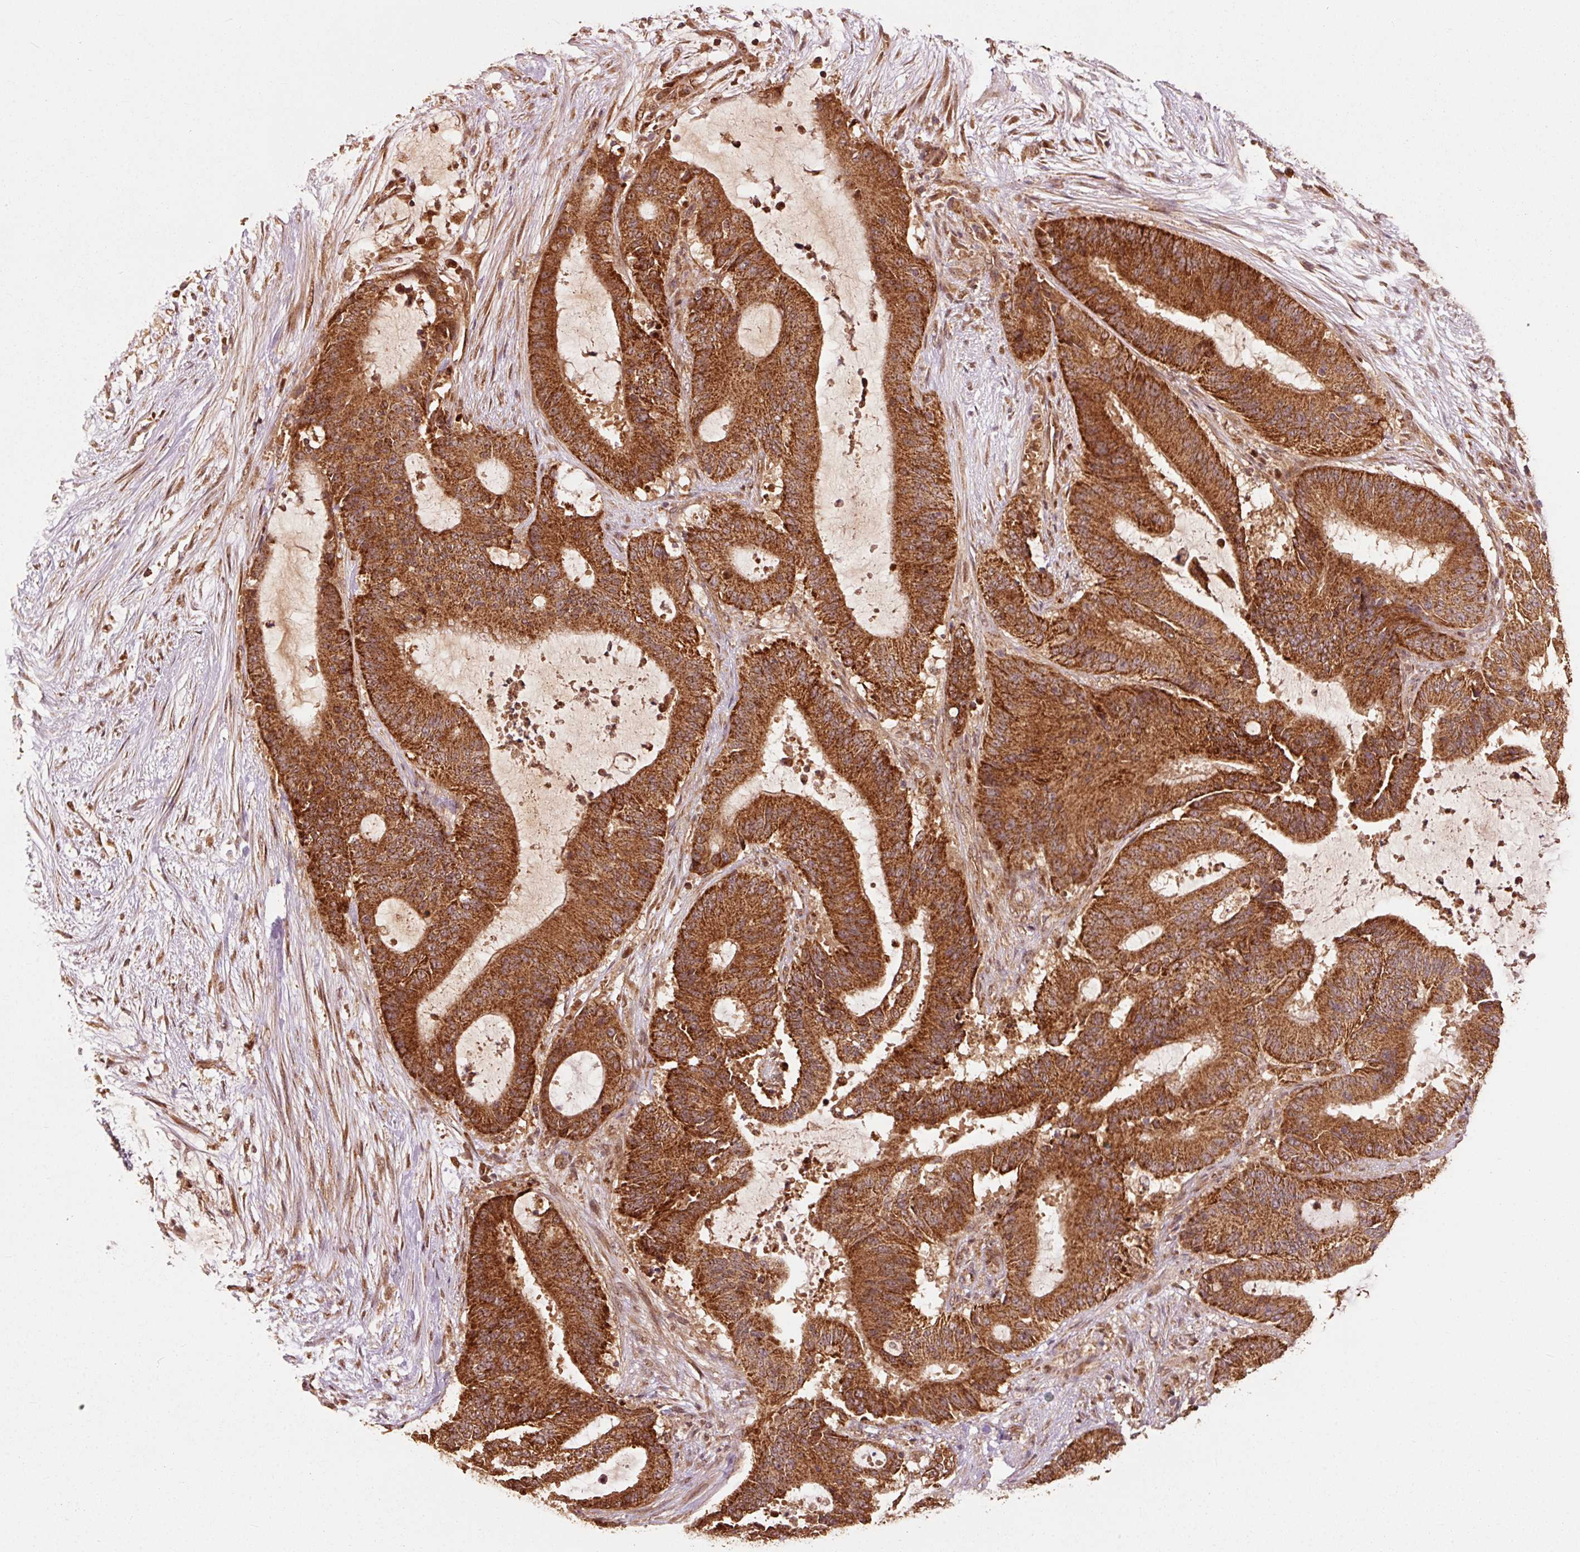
{"staining": {"intensity": "strong", "quantity": ">75%", "location": "cytoplasmic/membranous"}, "tissue": "liver cancer", "cell_type": "Tumor cells", "image_type": "cancer", "snomed": [{"axis": "morphology", "description": "Normal tissue, NOS"}, {"axis": "morphology", "description": "Cholangiocarcinoma"}, {"axis": "topography", "description": "Liver"}, {"axis": "topography", "description": "Peripheral nerve tissue"}], "caption": "The image shows immunohistochemical staining of cholangiocarcinoma (liver). There is strong cytoplasmic/membranous positivity is appreciated in approximately >75% of tumor cells.", "gene": "MRPL16", "patient": {"sex": "female", "age": 73}}